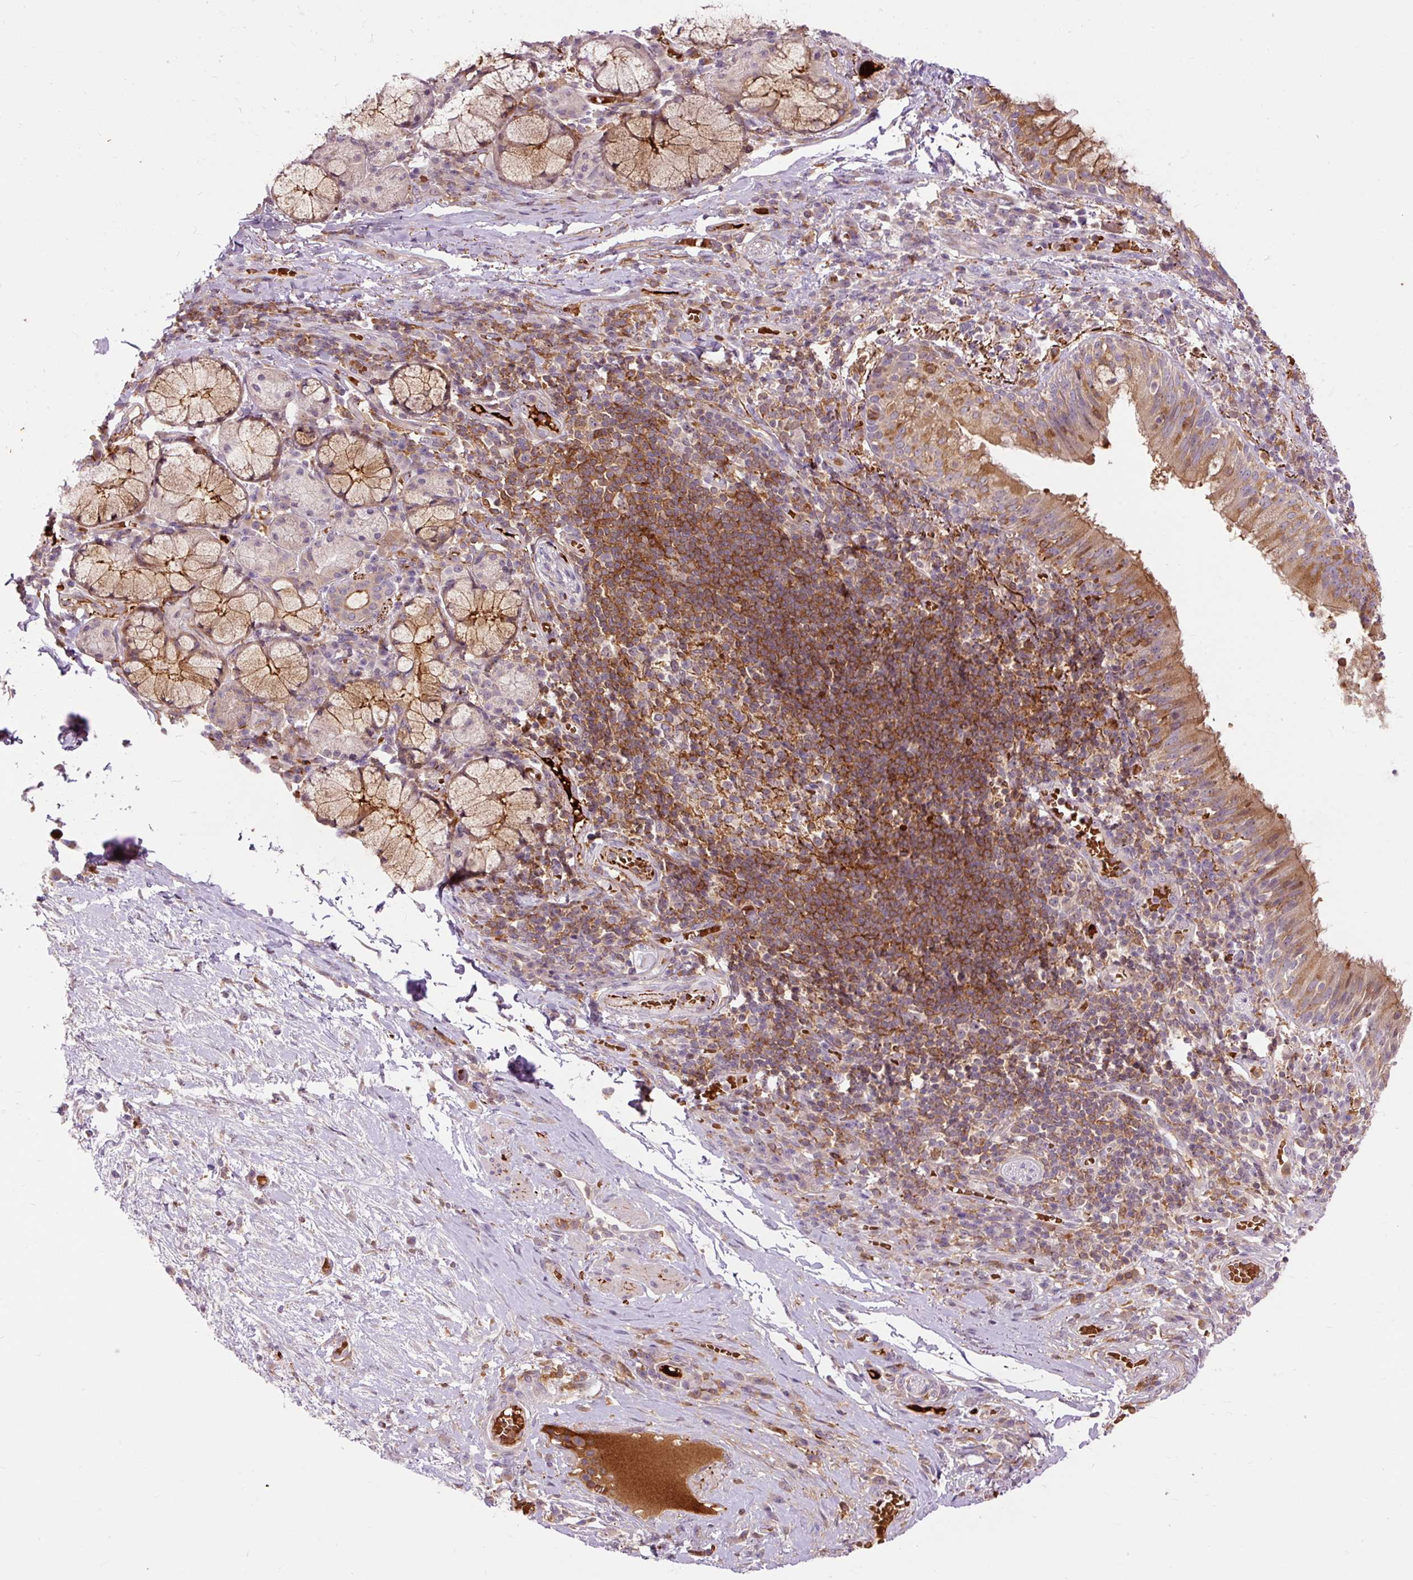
{"staining": {"intensity": "strong", "quantity": ">75%", "location": "cytoplasmic/membranous"}, "tissue": "bronchus", "cell_type": "Respiratory epithelial cells", "image_type": "normal", "snomed": [{"axis": "morphology", "description": "Normal tissue, NOS"}, {"axis": "topography", "description": "Cartilage tissue"}, {"axis": "topography", "description": "Bronchus"}], "caption": "Protein staining of normal bronchus reveals strong cytoplasmic/membranous staining in approximately >75% of respiratory epithelial cells.", "gene": "CEBPZ", "patient": {"sex": "male", "age": 56}}